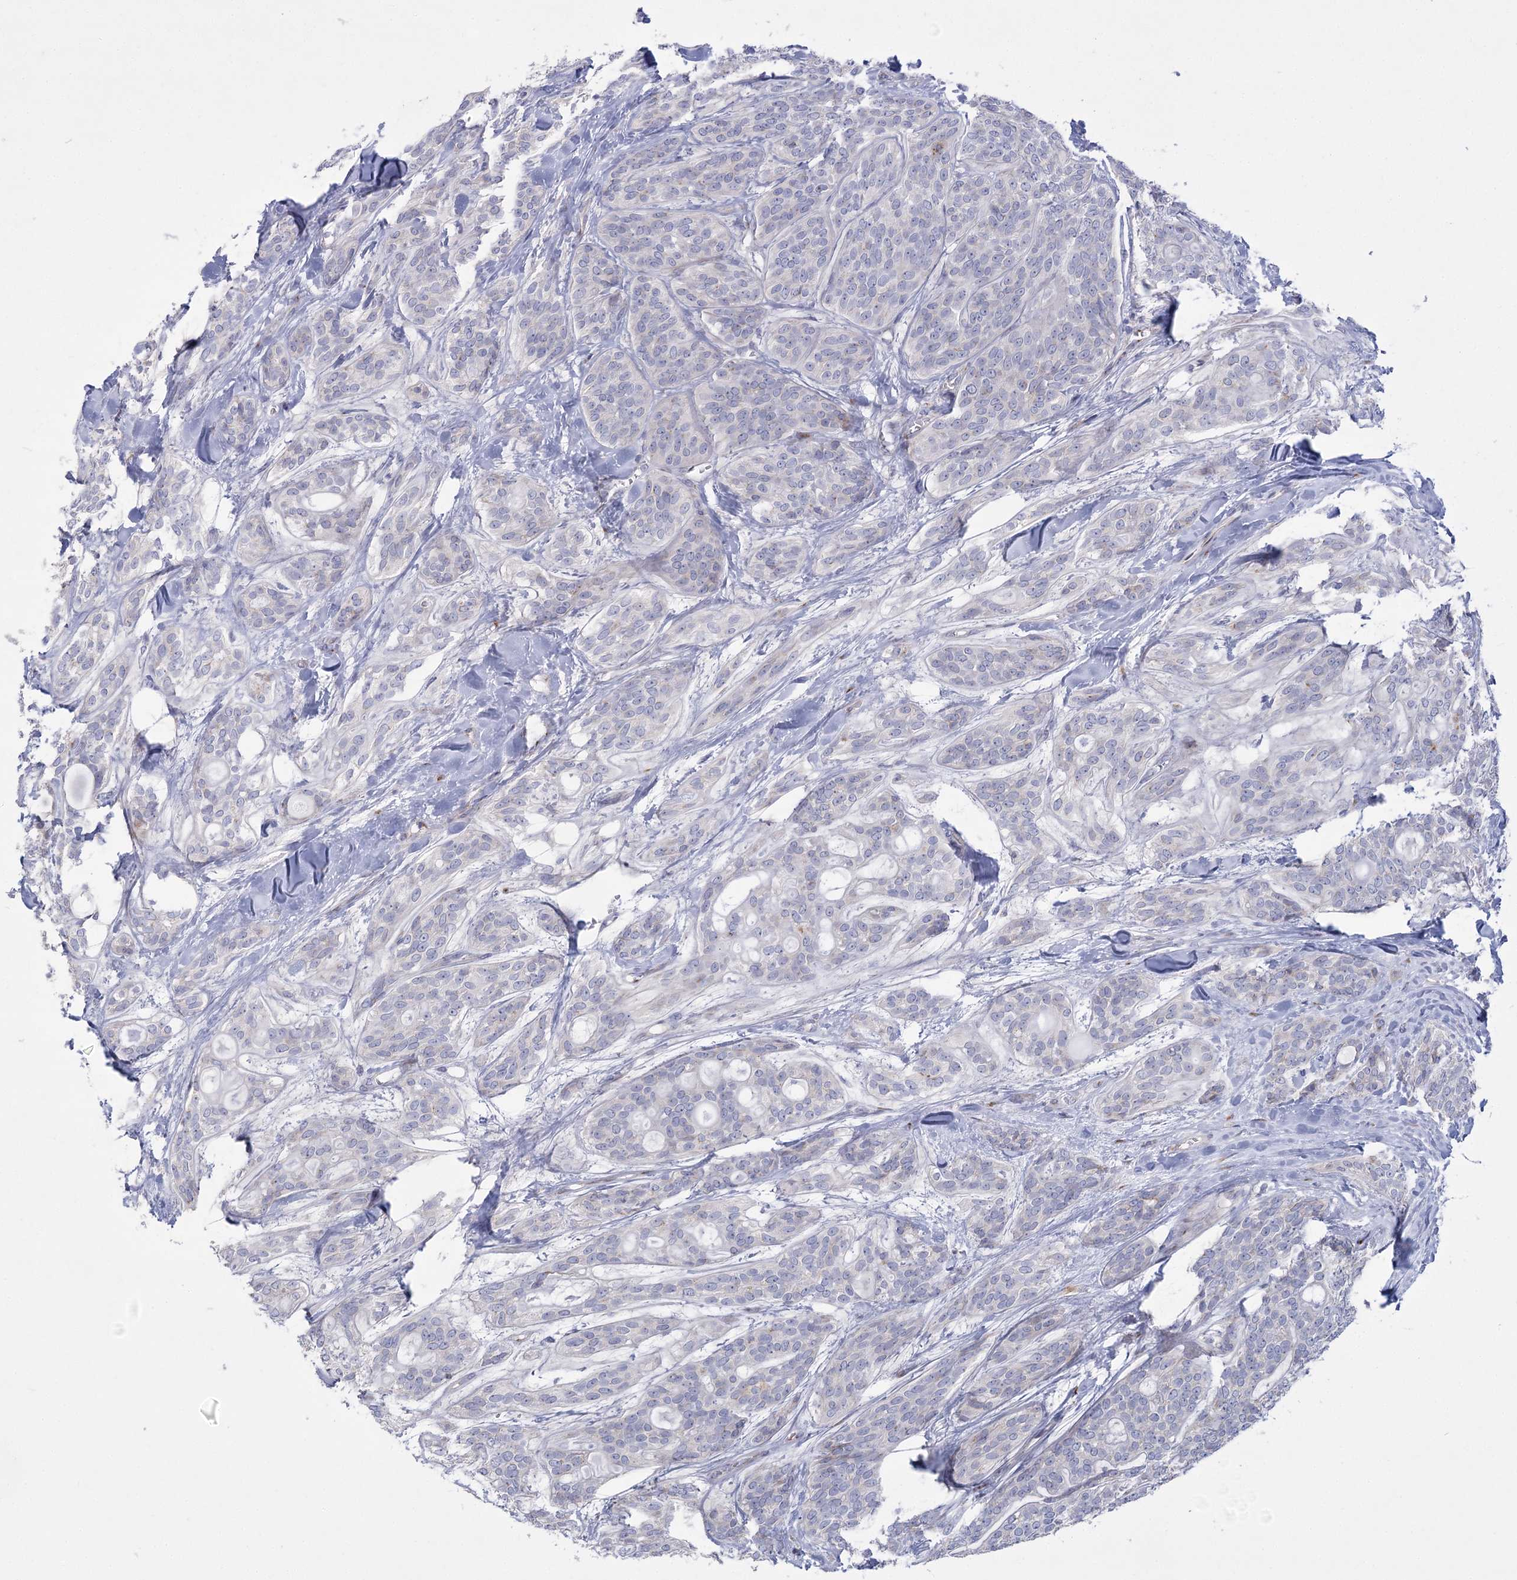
{"staining": {"intensity": "negative", "quantity": "none", "location": "none"}, "tissue": "head and neck cancer", "cell_type": "Tumor cells", "image_type": "cancer", "snomed": [{"axis": "morphology", "description": "Adenocarcinoma, NOS"}, {"axis": "topography", "description": "Head-Neck"}], "caption": "Head and neck cancer was stained to show a protein in brown. There is no significant expression in tumor cells.", "gene": "NME7", "patient": {"sex": "male", "age": 66}}